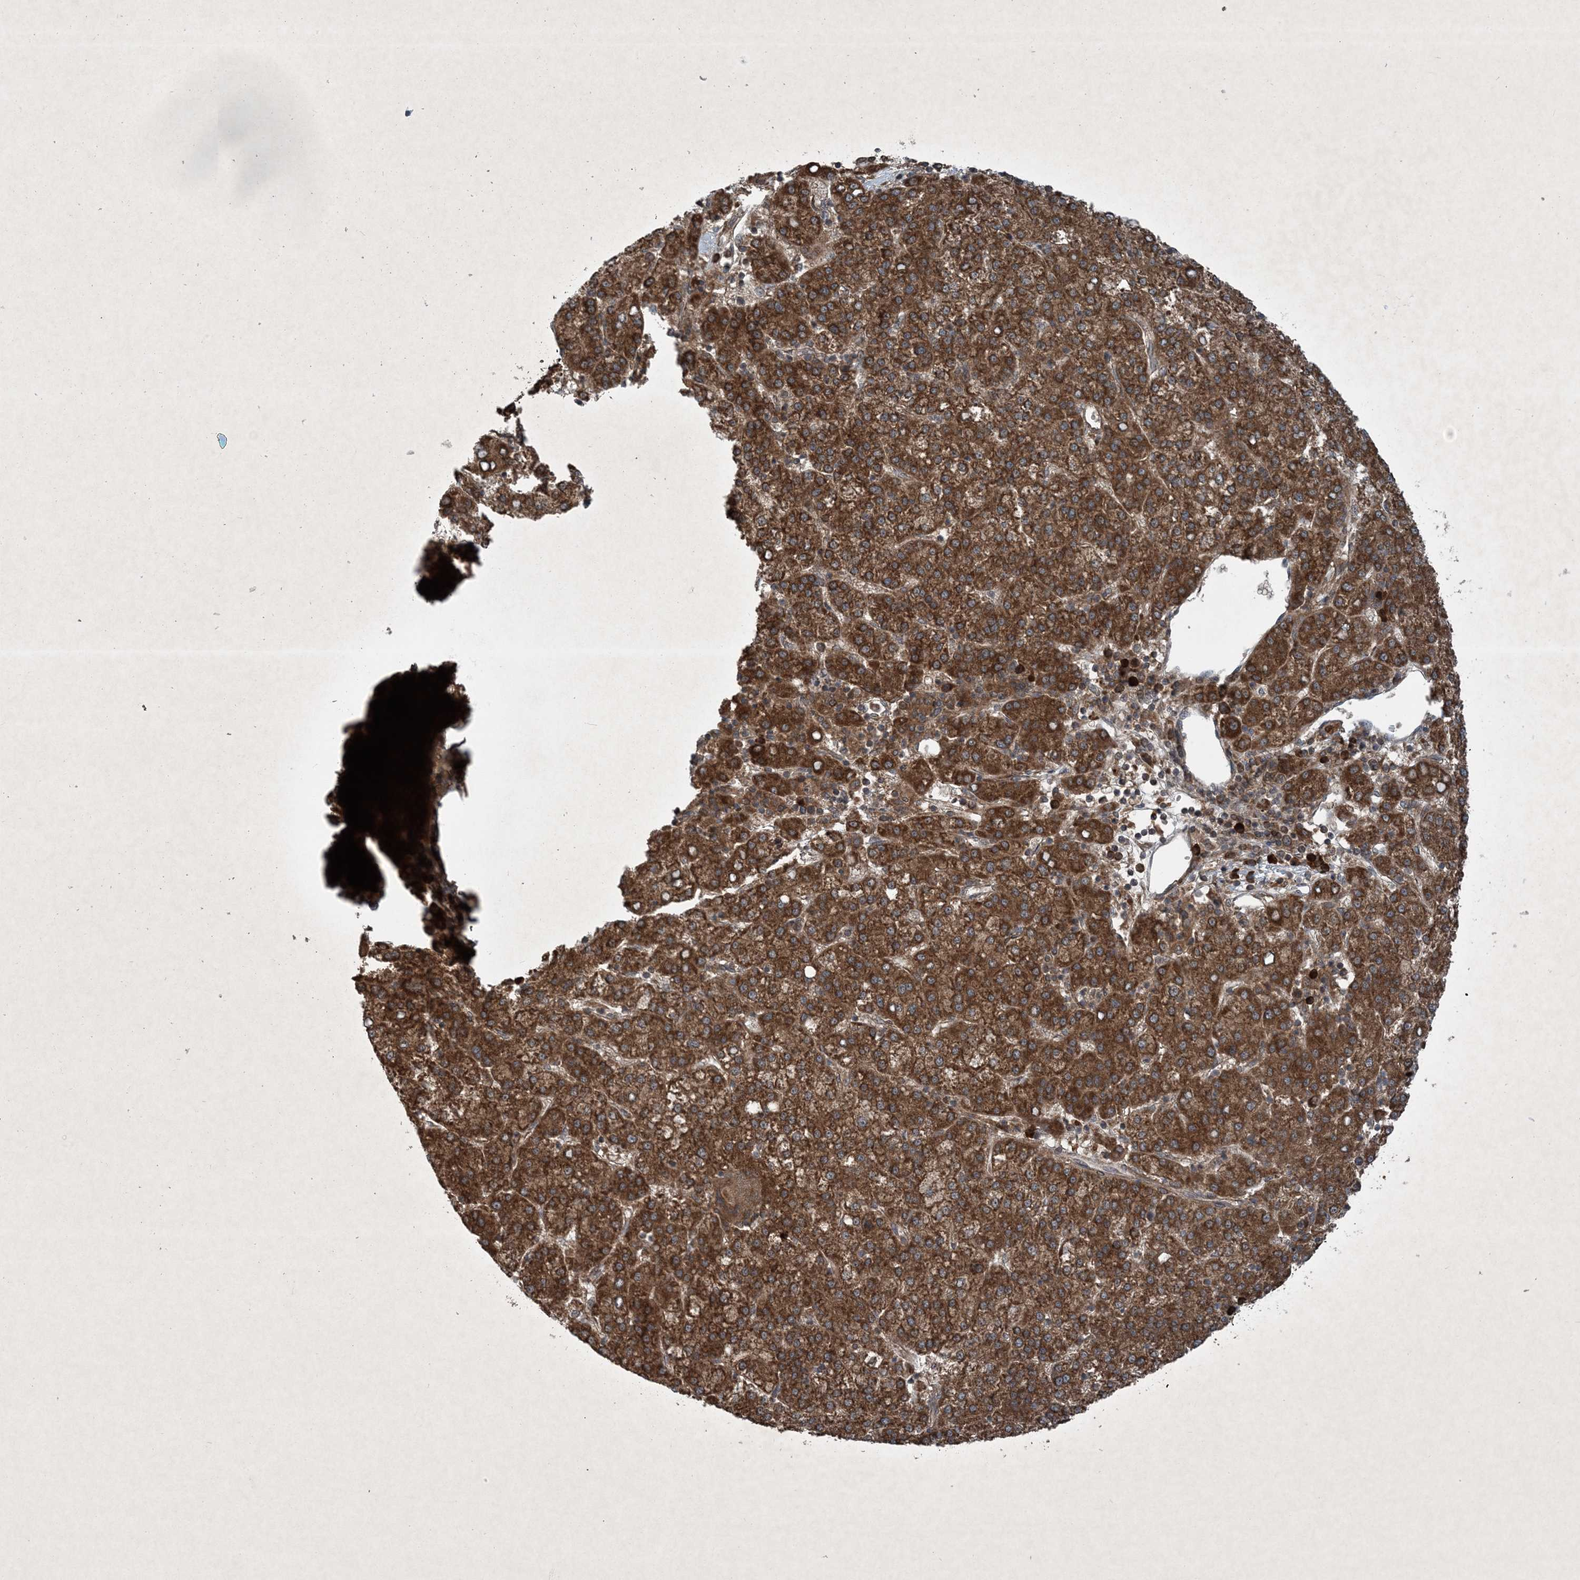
{"staining": {"intensity": "strong", "quantity": ">75%", "location": "cytoplasmic/membranous"}, "tissue": "liver cancer", "cell_type": "Tumor cells", "image_type": "cancer", "snomed": [{"axis": "morphology", "description": "Carcinoma, Hepatocellular, NOS"}, {"axis": "topography", "description": "Liver"}], "caption": "Immunohistochemical staining of human hepatocellular carcinoma (liver) displays high levels of strong cytoplasmic/membranous protein expression in approximately >75% of tumor cells.", "gene": "GNG5", "patient": {"sex": "female", "age": 58}}